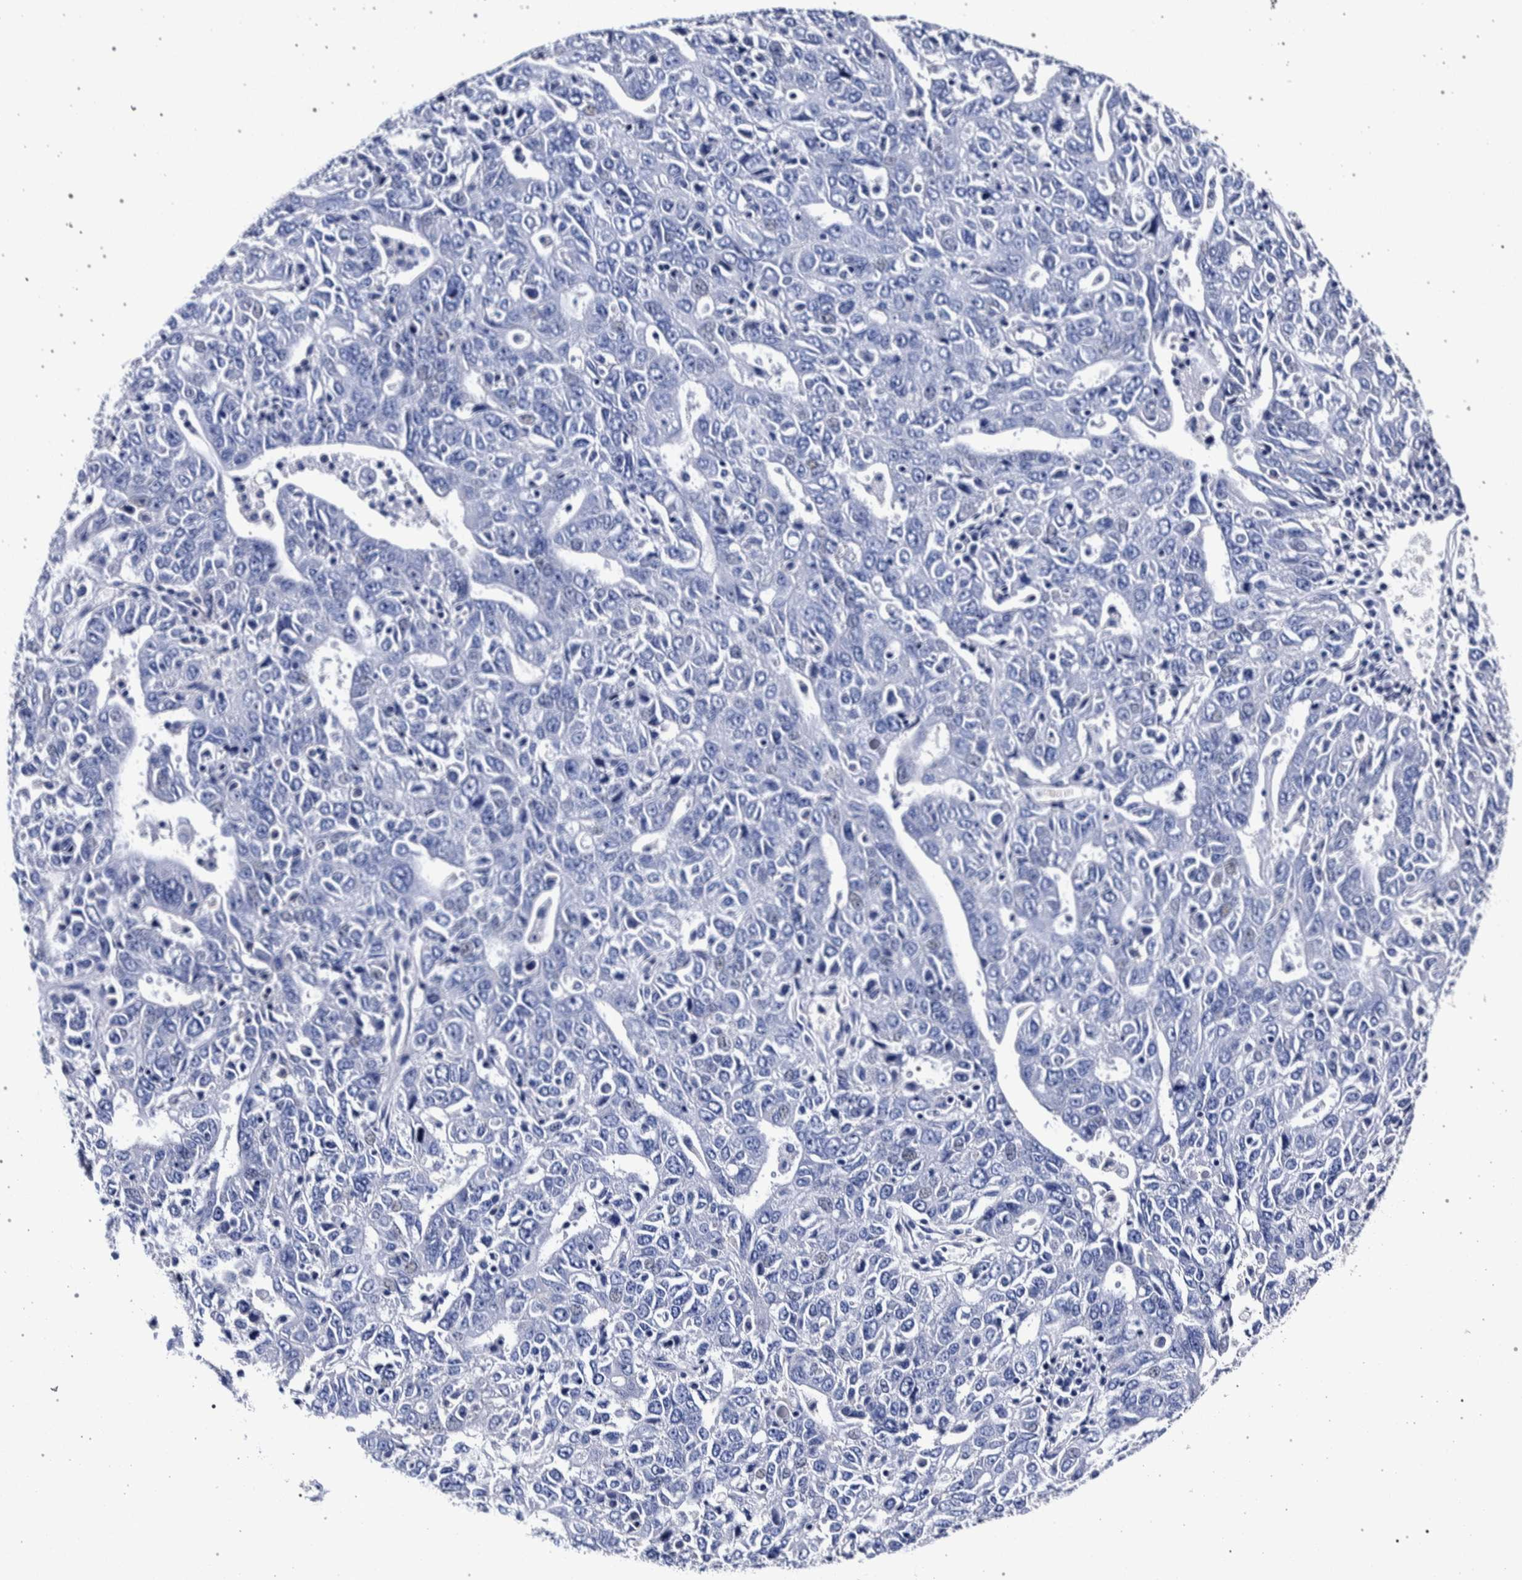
{"staining": {"intensity": "negative", "quantity": "none", "location": "none"}, "tissue": "ovarian cancer", "cell_type": "Tumor cells", "image_type": "cancer", "snomed": [{"axis": "morphology", "description": "Carcinoma, endometroid"}, {"axis": "topography", "description": "Ovary"}], "caption": "A high-resolution micrograph shows immunohistochemistry (IHC) staining of ovarian cancer (endometroid carcinoma), which displays no significant expression in tumor cells.", "gene": "NIBAN2", "patient": {"sex": "female", "age": 62}}